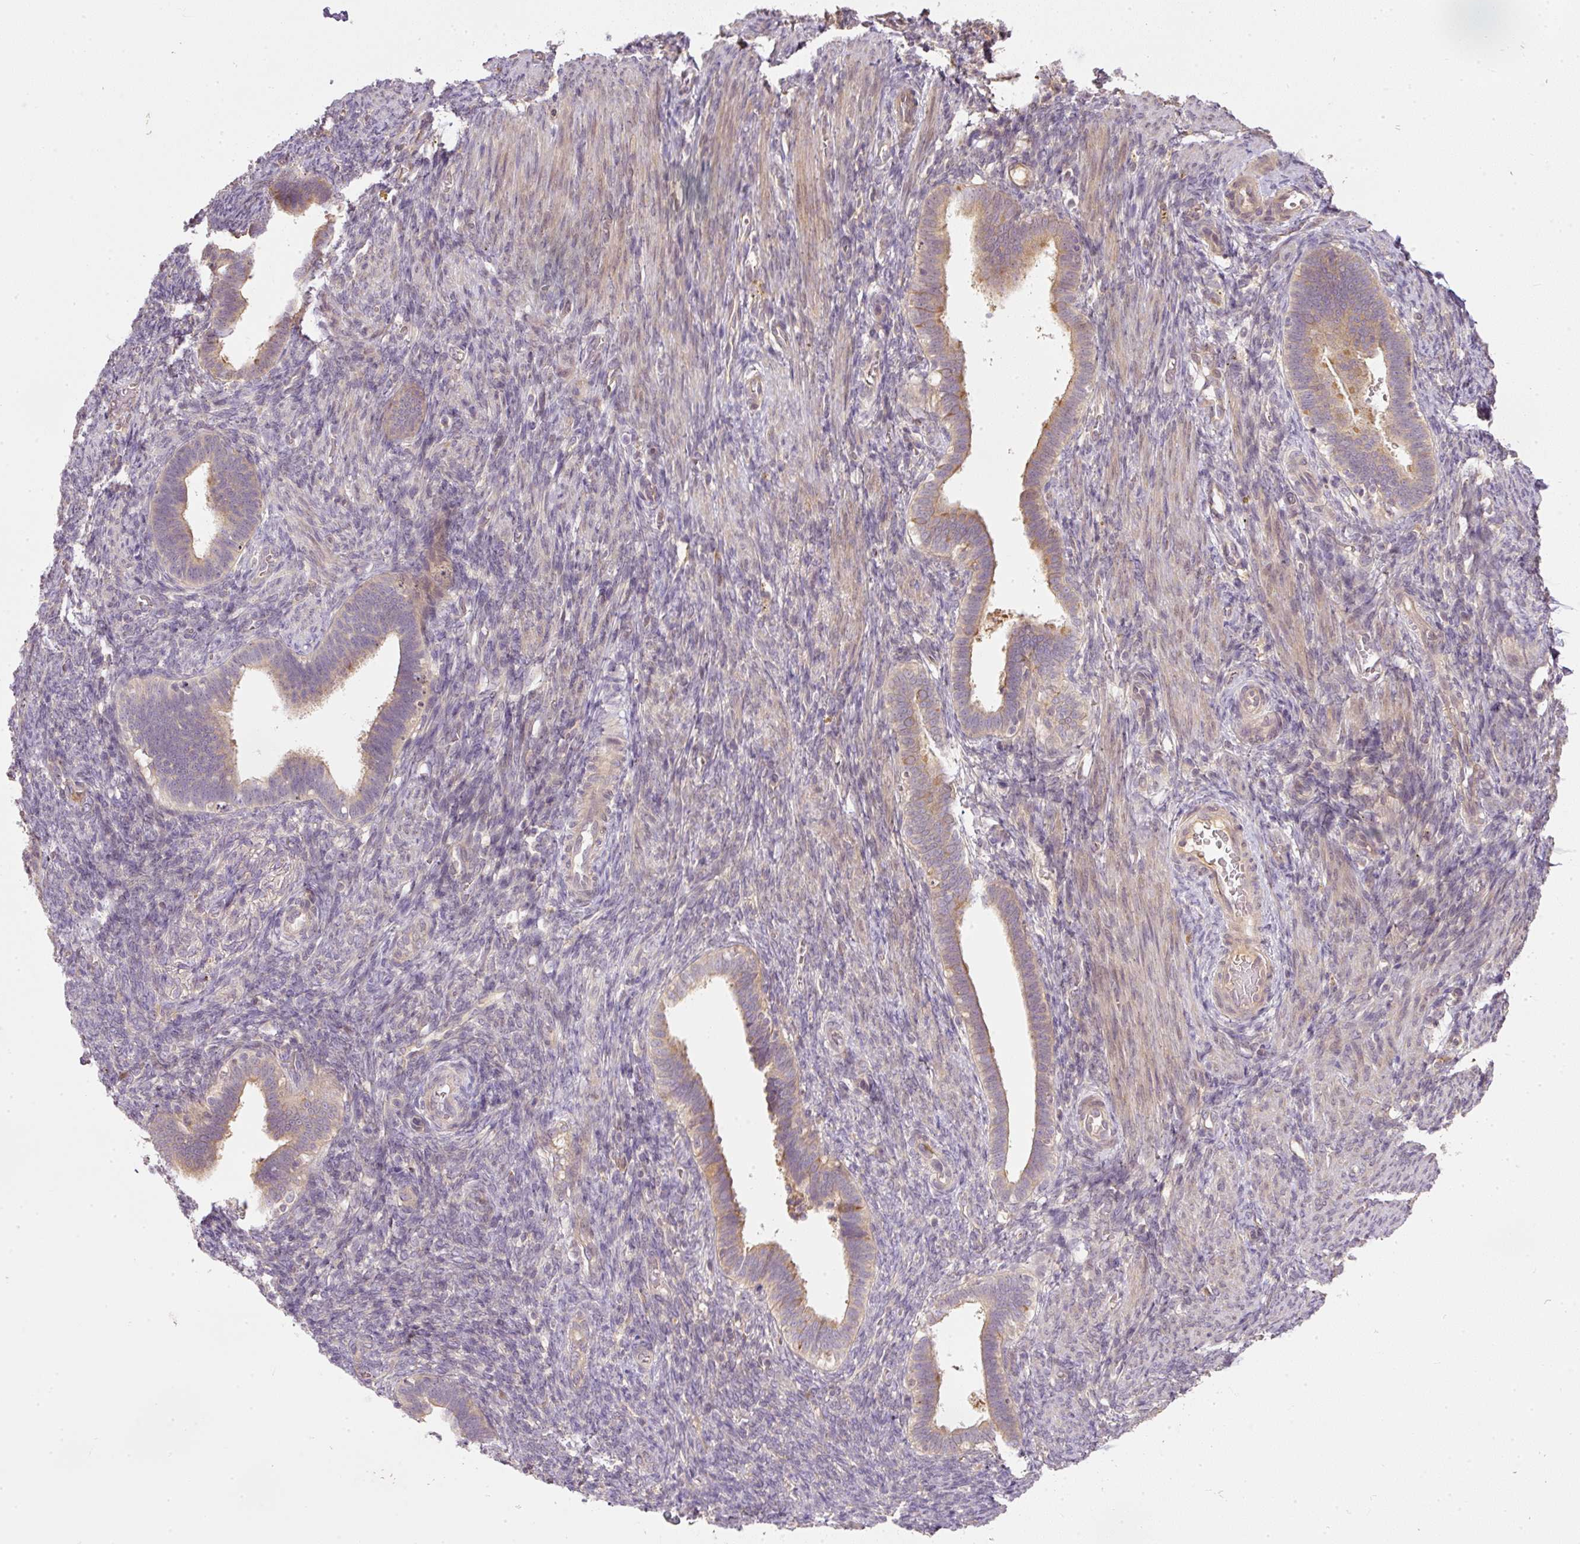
{"staining": {"intensity": "negative", "quantity": "none", "location": "none"}, "tissue": "endometrium", "cell_type": "Cells in endometrial stroma", "image_type": "normal", "snomed": [{"axis": "morphology", "description": "Normal tissue, NOS"}, {"axis": "topography", "description": "Endometrium"}], "caption": "Immunohistochemical staining of normal endometrium reveals no significant positivity in cells in endometrial stroma.", "gene": "CTTNBP2", "patient": {"sex": "female", "age": 34}}